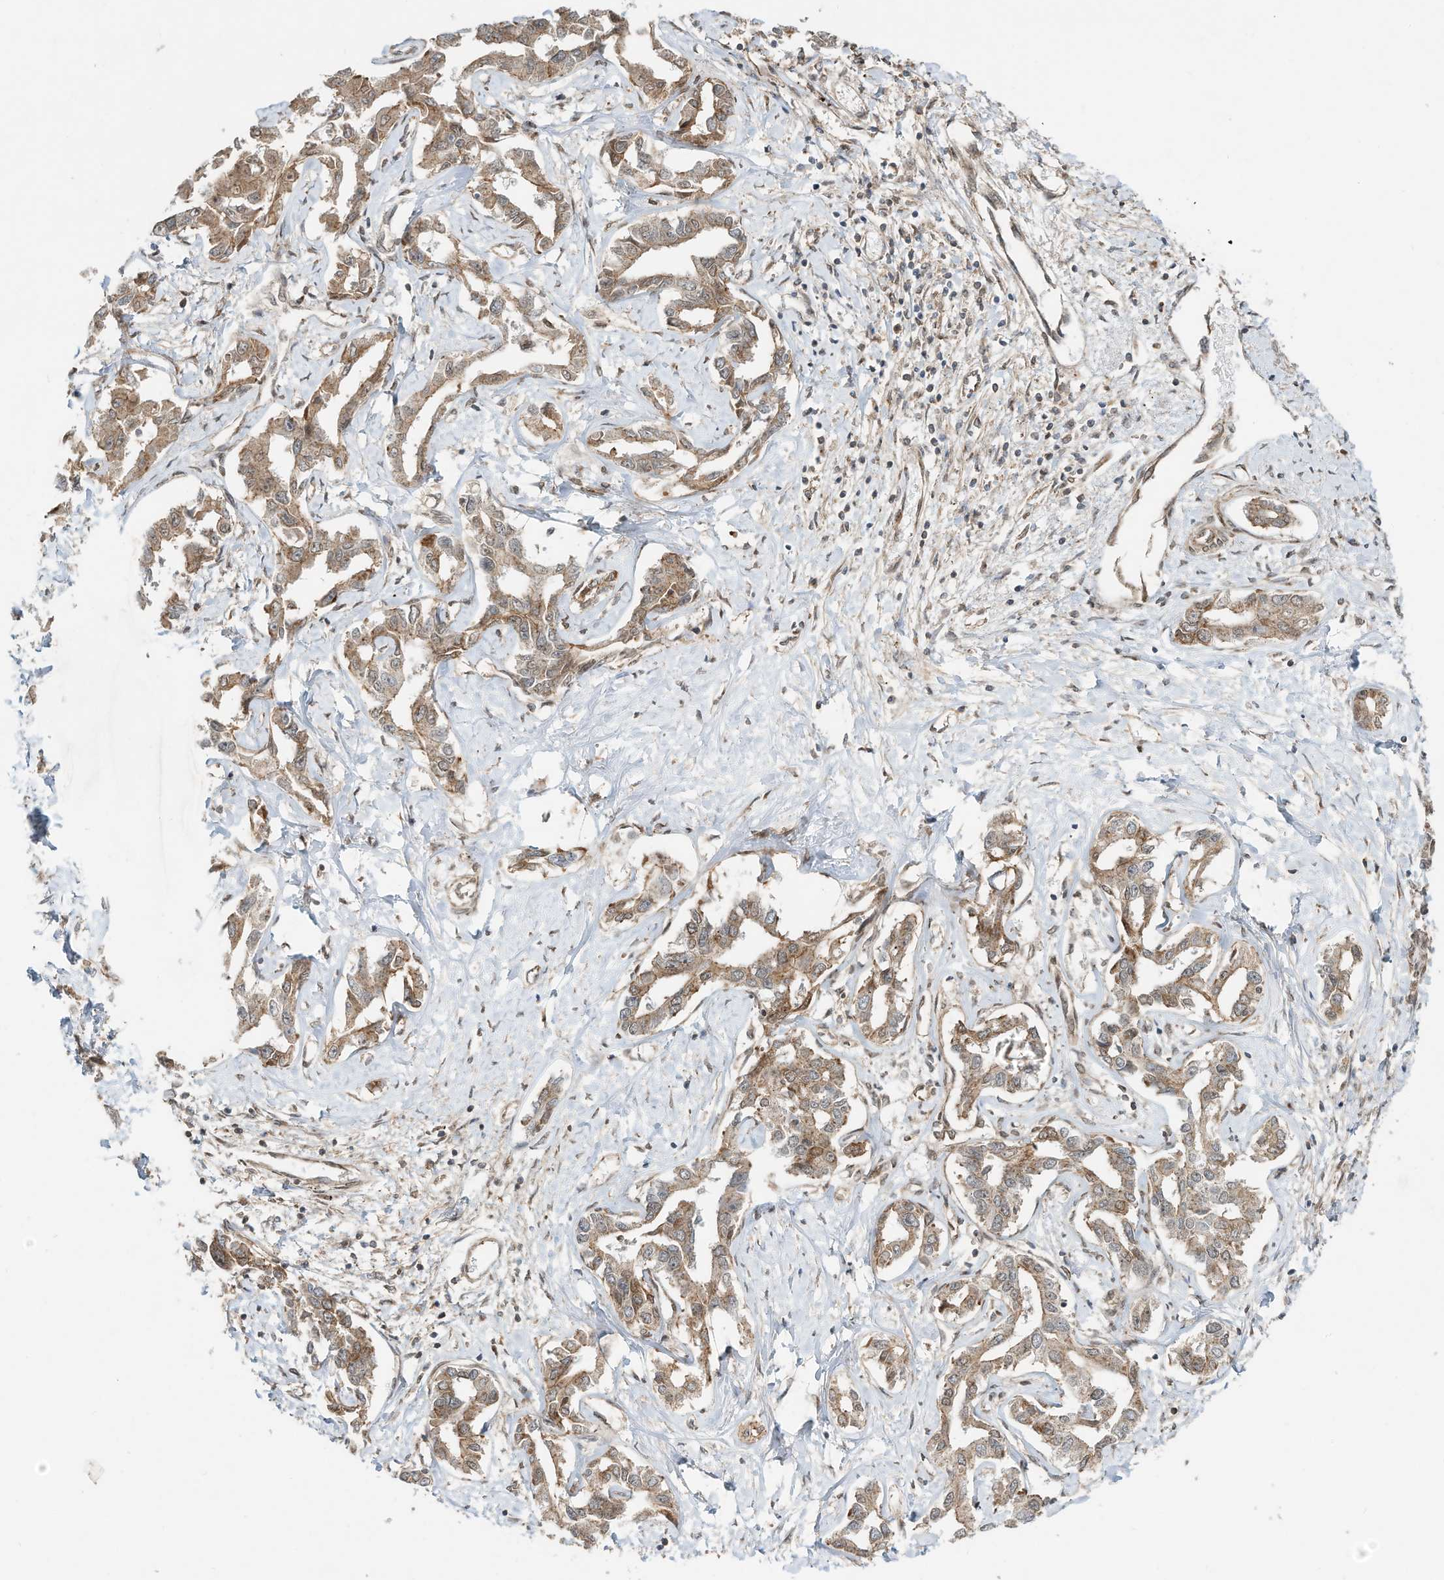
{"staining": {"intensity": "moderate", "quantity": ">75%", "location": "cytoplasmic/membranous"}, "tissue": "liver cancer", "cell_type": "Tumor cells", "image_type": "cancer", "snomed": [{"axis": "morphology", "description": "Cholangiocarcinoma"}, {"axis": "topography", "description": "Liver"}], "caption": "High-power microscopy captured an IHC photomicrograph of cholangiocarcinoma (liver), revealing moderate cytoplasmic/membranous positivity in approximately >75% of tumor cells. The staining was performed using DAB (3,3'-diaminobenzidine) to visualize the protein expression in brown, while the nuclei were stained in blue with hematoxylin (Magnification: 20x).", "gene": "CUX1", "patient": {"sex": "male", "age": 59}}